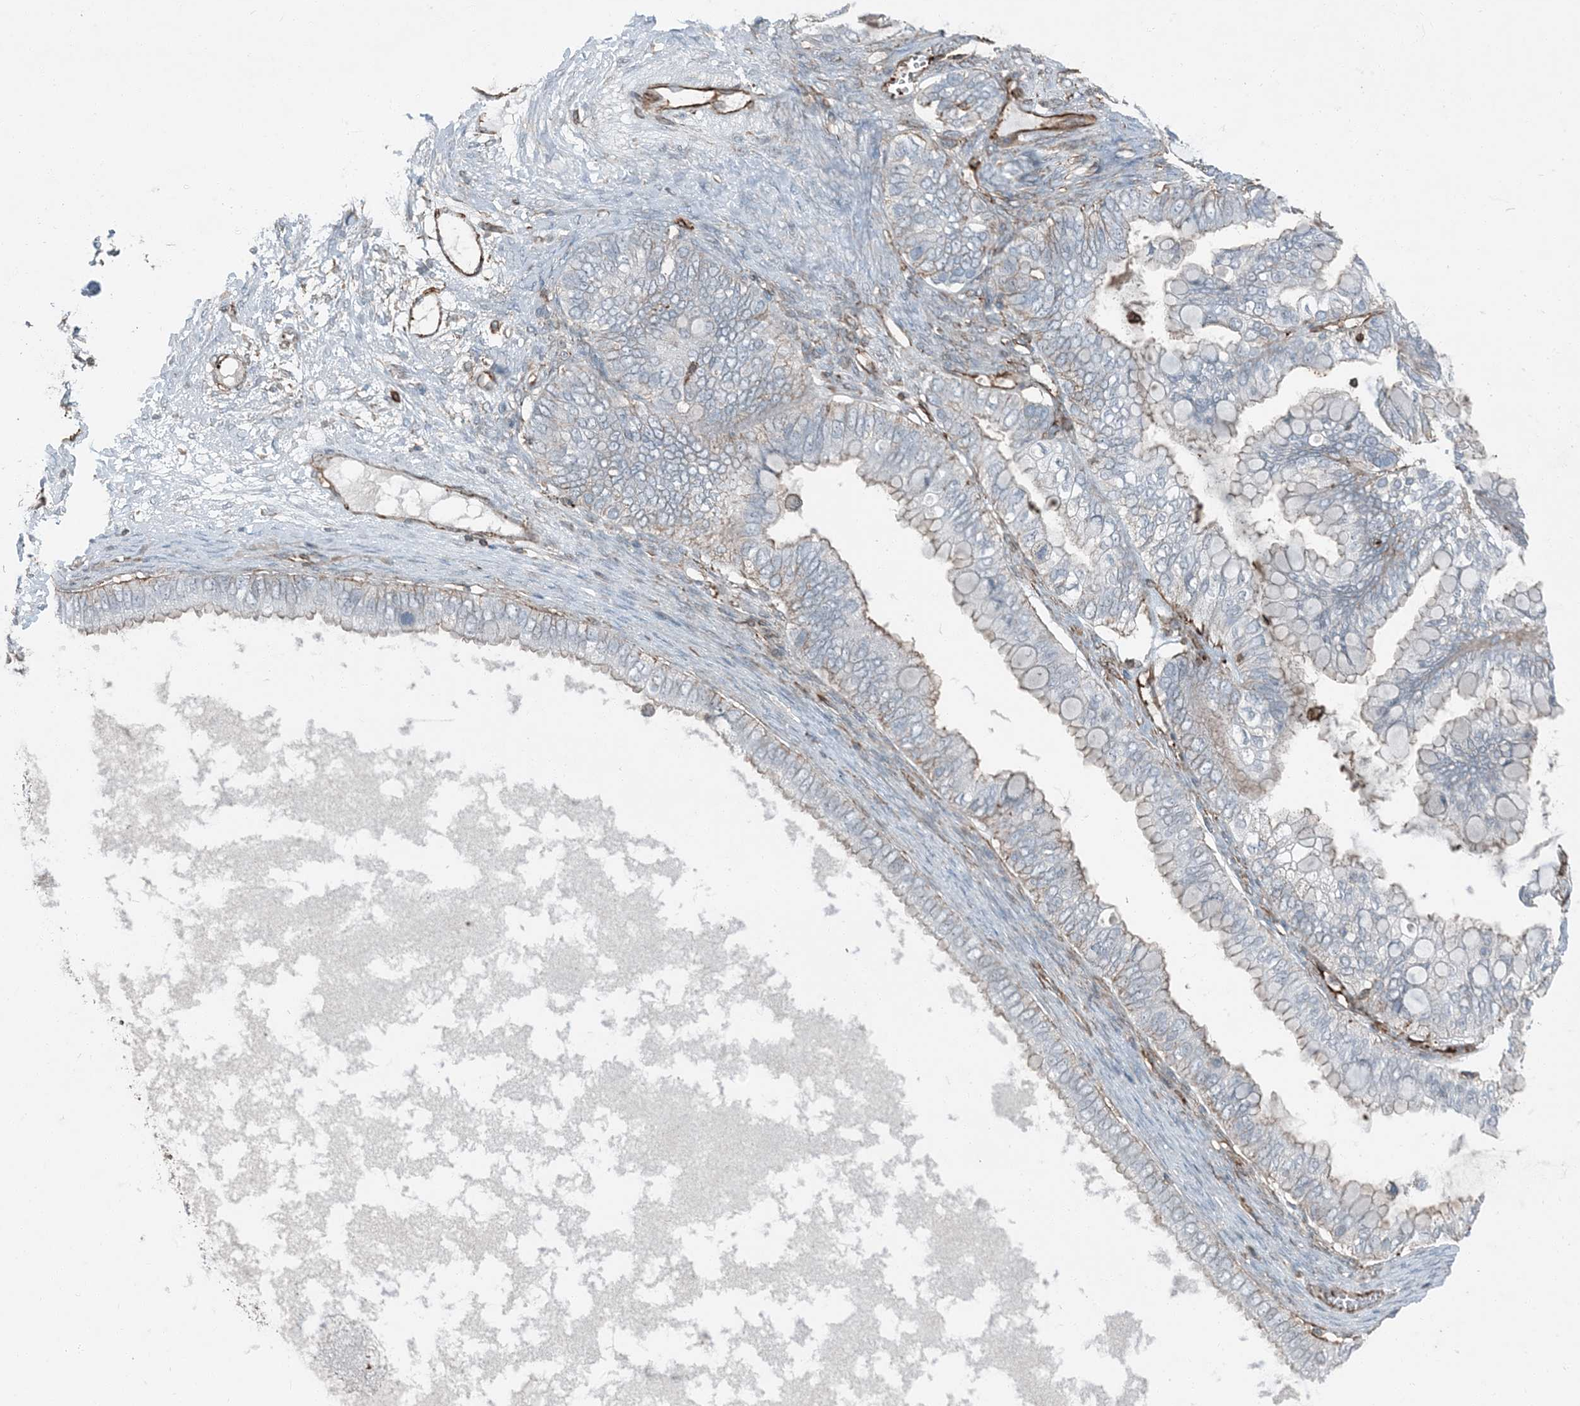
{"staining": {"intensity": "negative", "quantity": "none", "location": "none"}, "tissue": "ovarian cancer", "cell_type": "Tumor cells", "image_type": "cancer", "snomed": [{"axis": "morphology", "description": "Cystadenocarcinoma, mucinous, NOS"}, {"axis": "topography", "description": "Ovary"}], "caption": "A high-resolution photomicrograph shows immunohistochemistry (IHC) staining of ovarian cancer, which demonstrates no significant positivity in tumor cells. (Immunohistochemistry (ihc), brightfield microscopy, high magnification).", "gene": "APOBEC3C", "patient": {"sex": "female", "age": 80}}